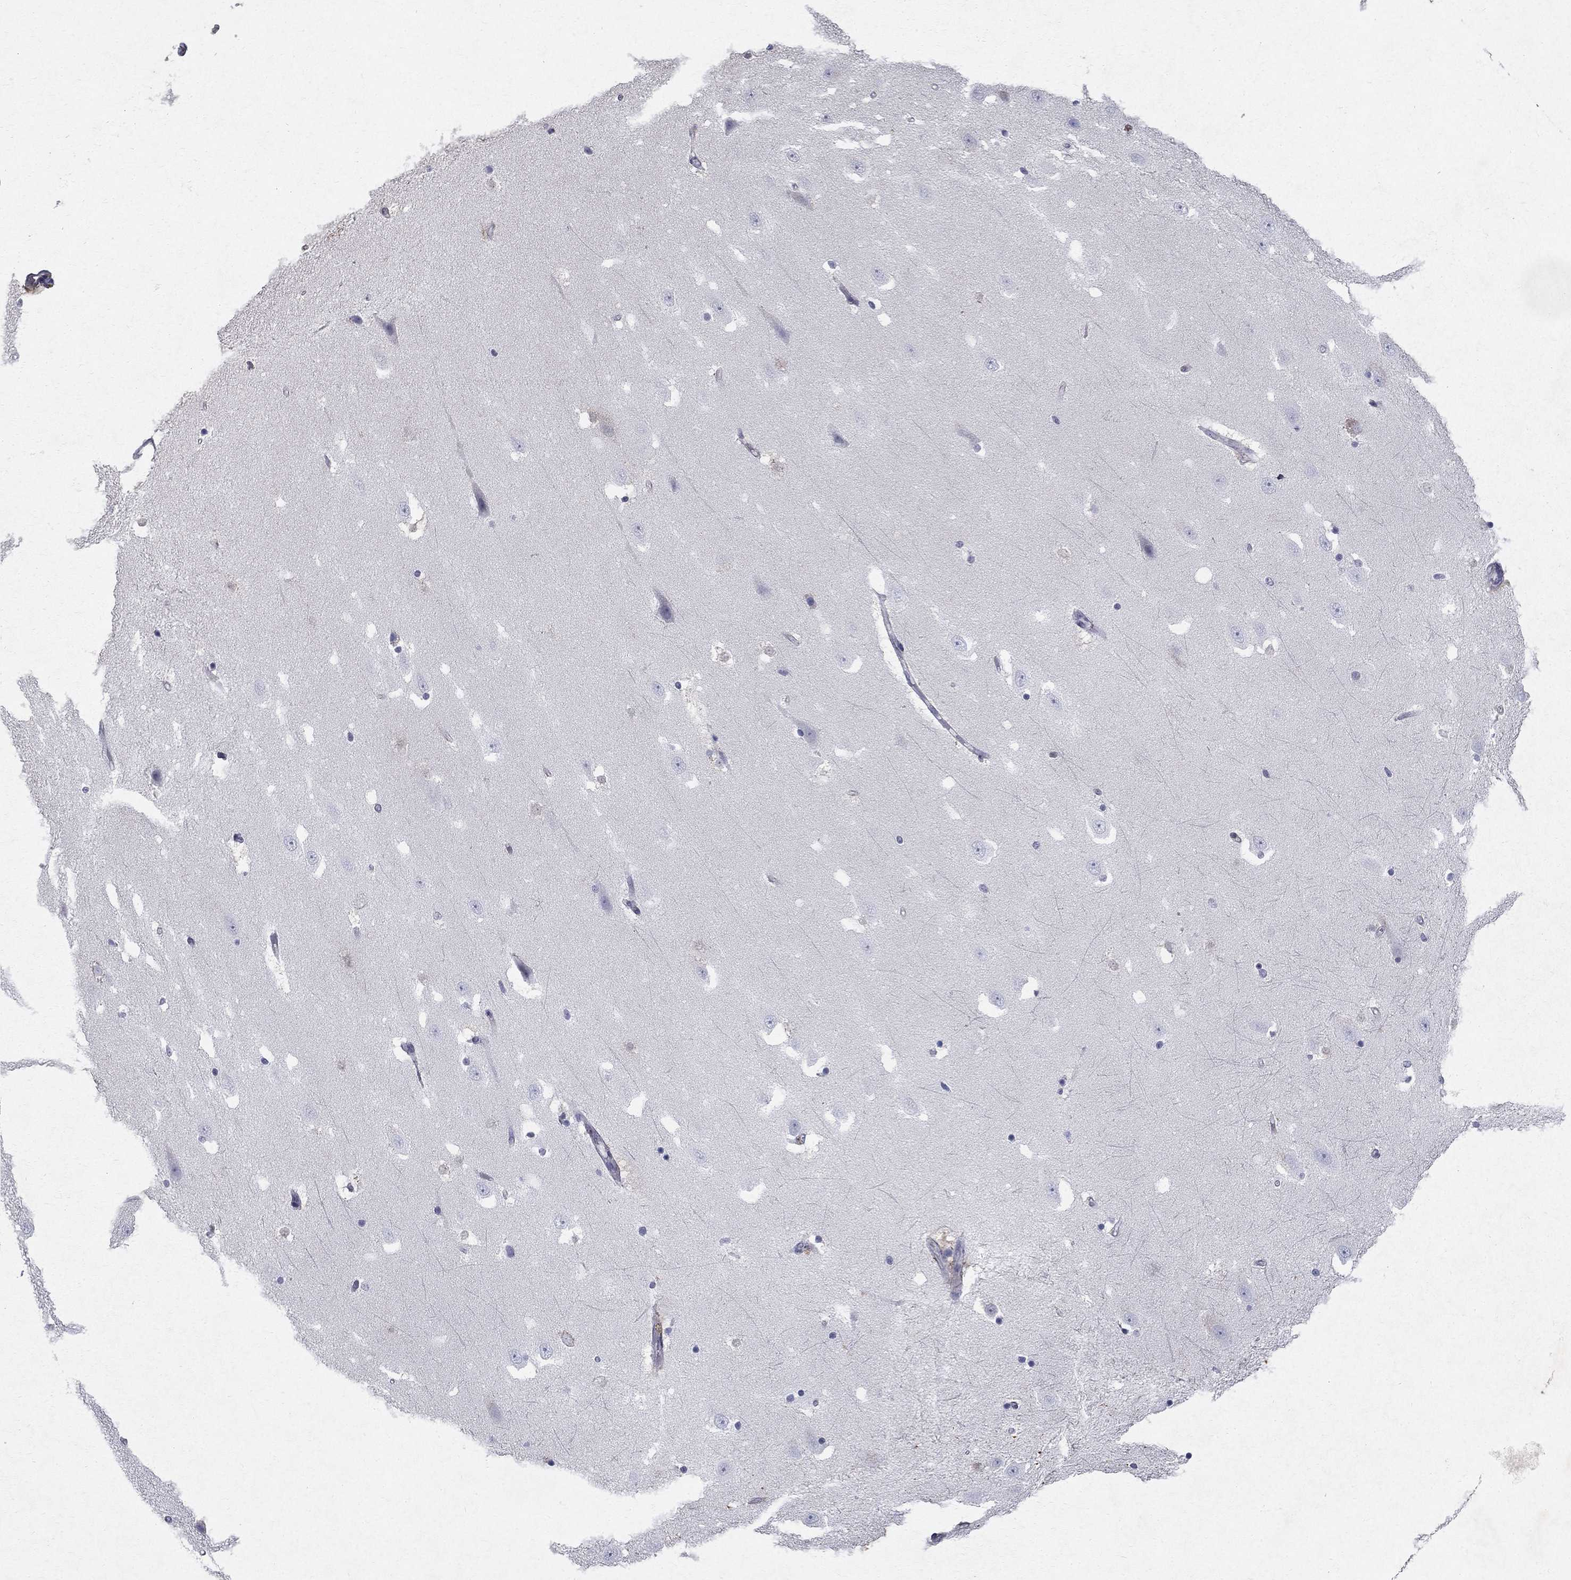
{"staining": {"intensity": "moderate", "quantity": "25%-75%", "location": "cytoplasmic/membranous"}, "tissue": "hippocampus", "cell_type": "Glial cells", "image_type": "normal", "snomed": [{"axis": "morphology", "description": "Normal tissue, NOS"}, {"axis": "topography", "description": "Hippocampus"}], "caption": "Protein staining by IHC displays moderate cytoplasmic/membranous positivity in about 25%-75% of glial cells in unremarkable hippocampus.", "gene": "CLIC6", "patient": {"sex": "male", "age": 49}}